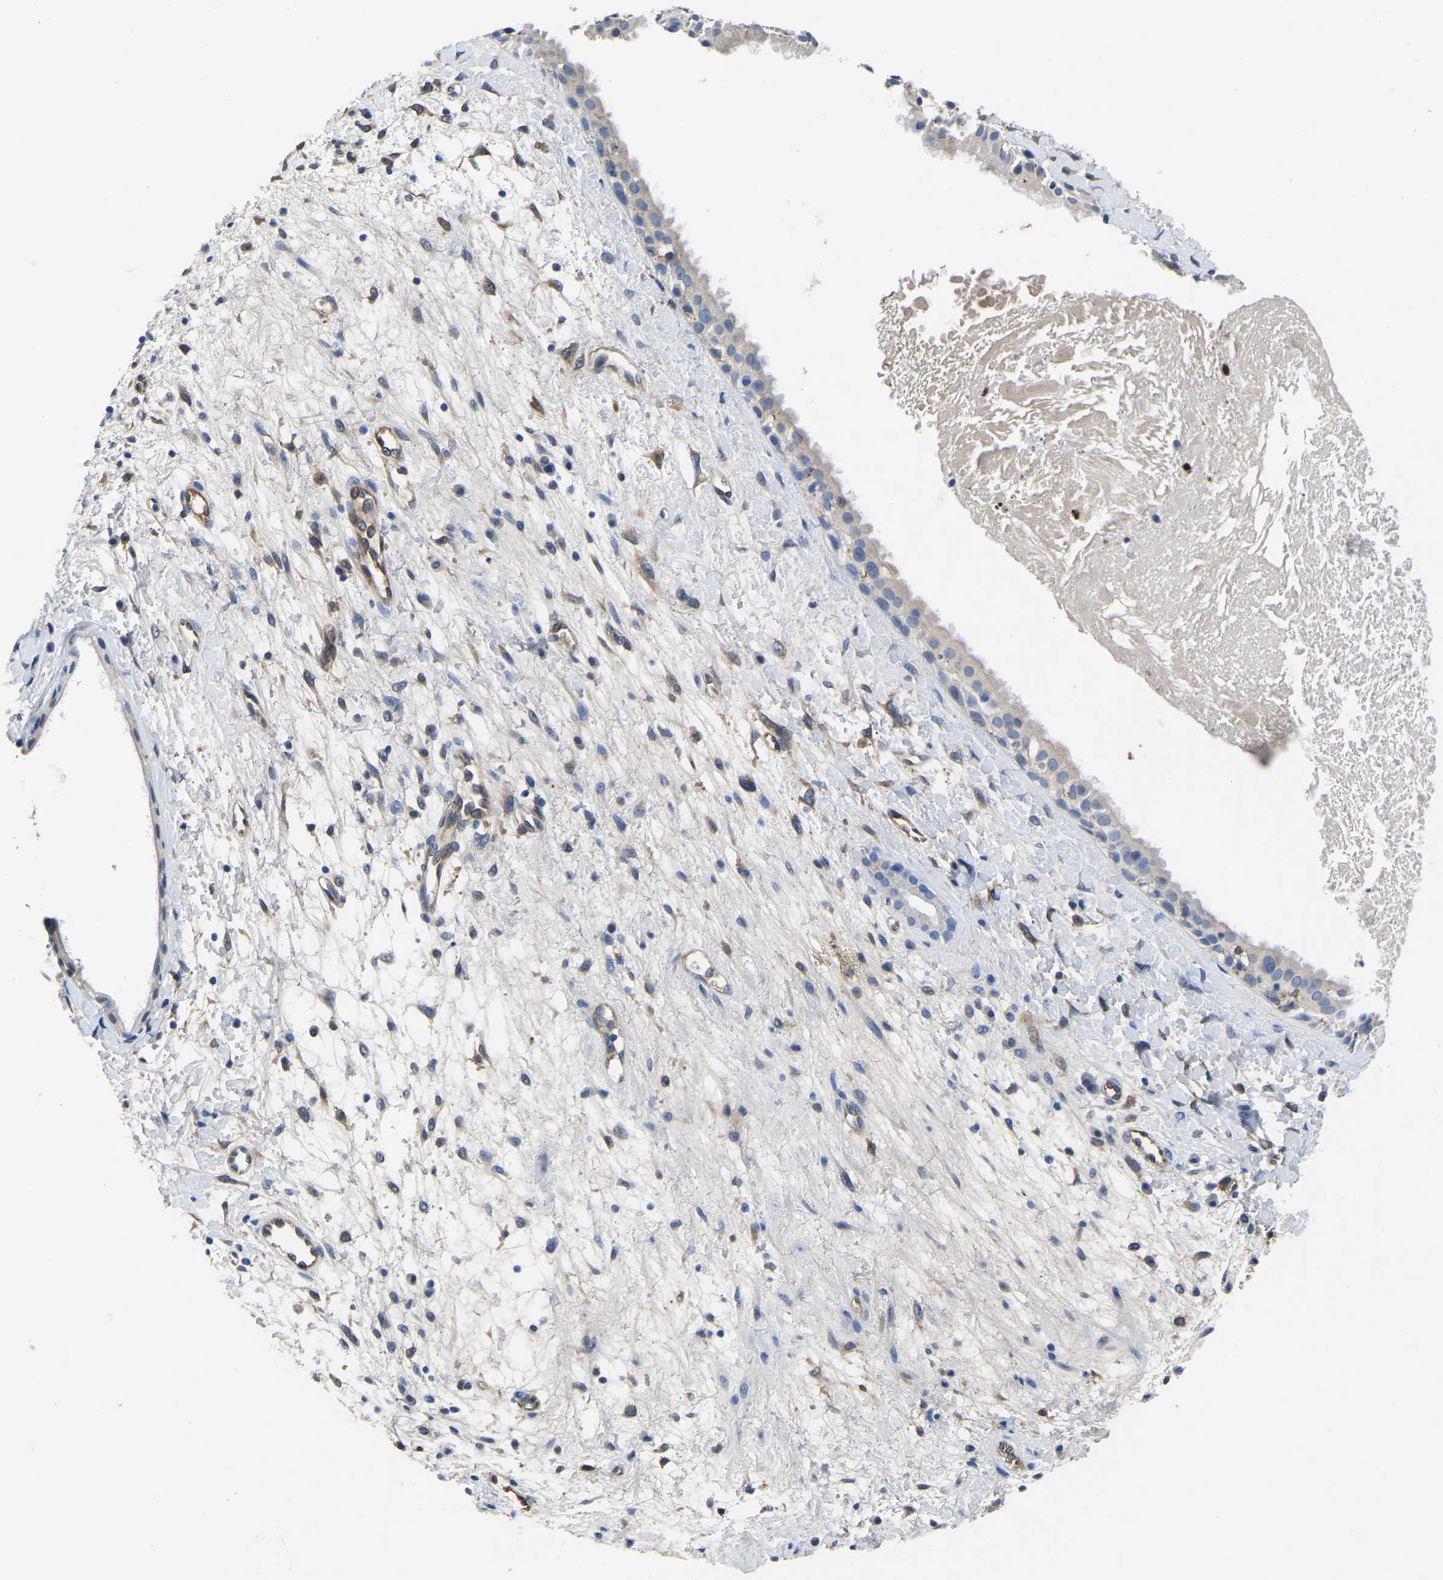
{"staining": {"intensity": "moderate", "quantity": "<25%", "location": "cytoplasmic/membranous"}, "tissue": "nasopharynx", "cell_type": "Respiratory epithelial cells", "image_type": "normal", "snomed": [{"axis": "morphology", "description": "Normal tissue, NOS"}, {"axis": "topography", "description": "Nasopharynx"}], "caption": "Immunohistochemistry (IHC) of benign human nasopharynx reveals low levels of moderate cytoplasmic/membranous expression in approximately <25% of respiratory epithelial cells. Nuclei are stained in blue.", "gene": "ATG2B", "patient": {"sex": "male", "age": 22}}